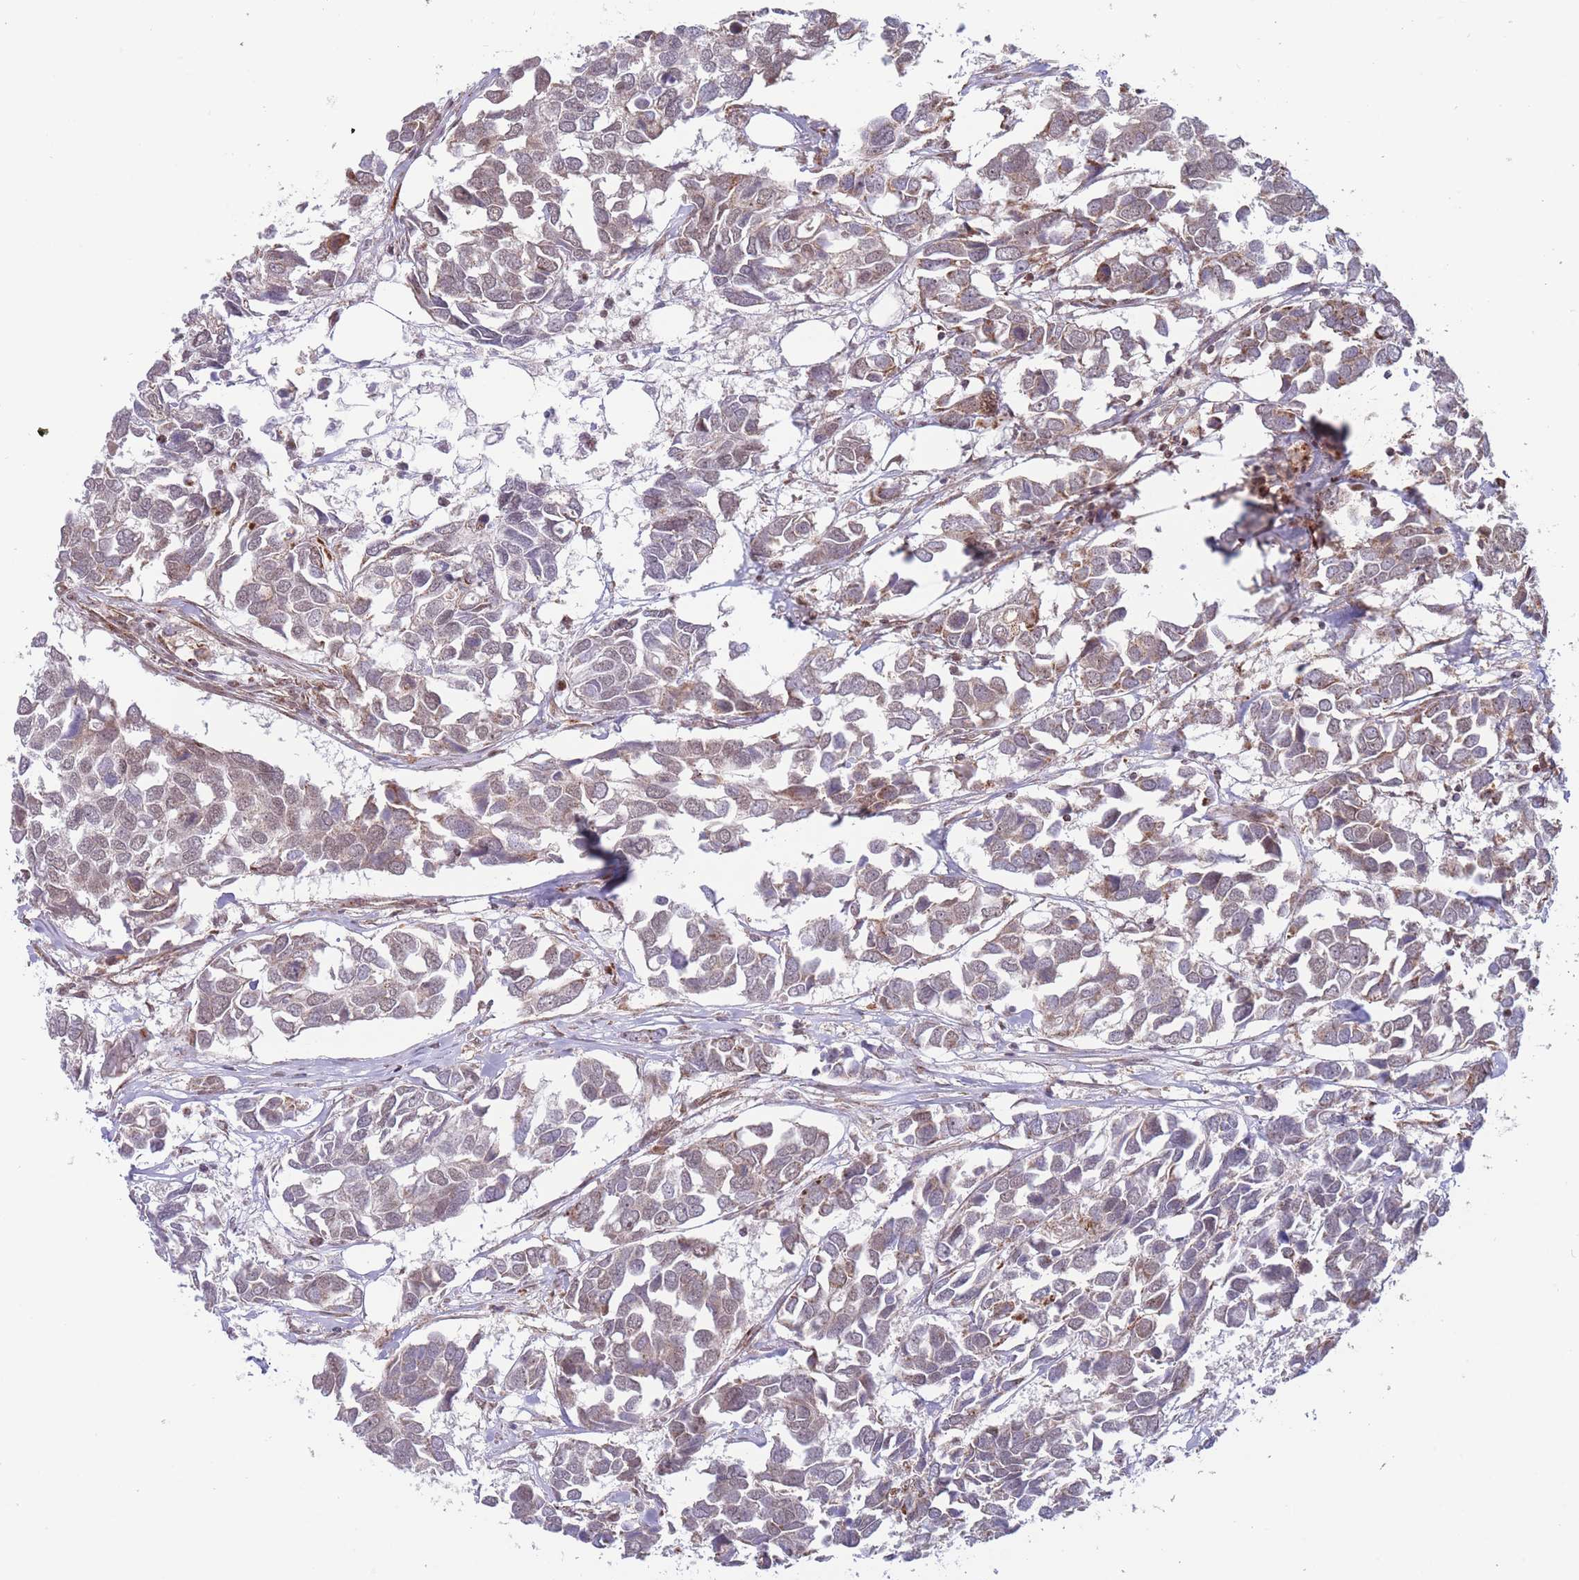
{"staining": {"intensity": "weak", "quantity": "25%-75%", "location": "nuclear"}, "tissue": "breast cancer", "cell_type": "Tumor cells", "image_type": "cancer", "snomed": [{"axis": "morphology", "description": "Duct carcinoma"}, {"axis": "topography", "description": "Breast"}], "caption": "Immunohistochemical staining of human breast invasive ductal carcinoma shows low levels of weak nuclear protein positivity in approximately 25%-75% of tumor cells.", "gene": "BOD1L1", "patient": {"sex": "female", "age": 83}}